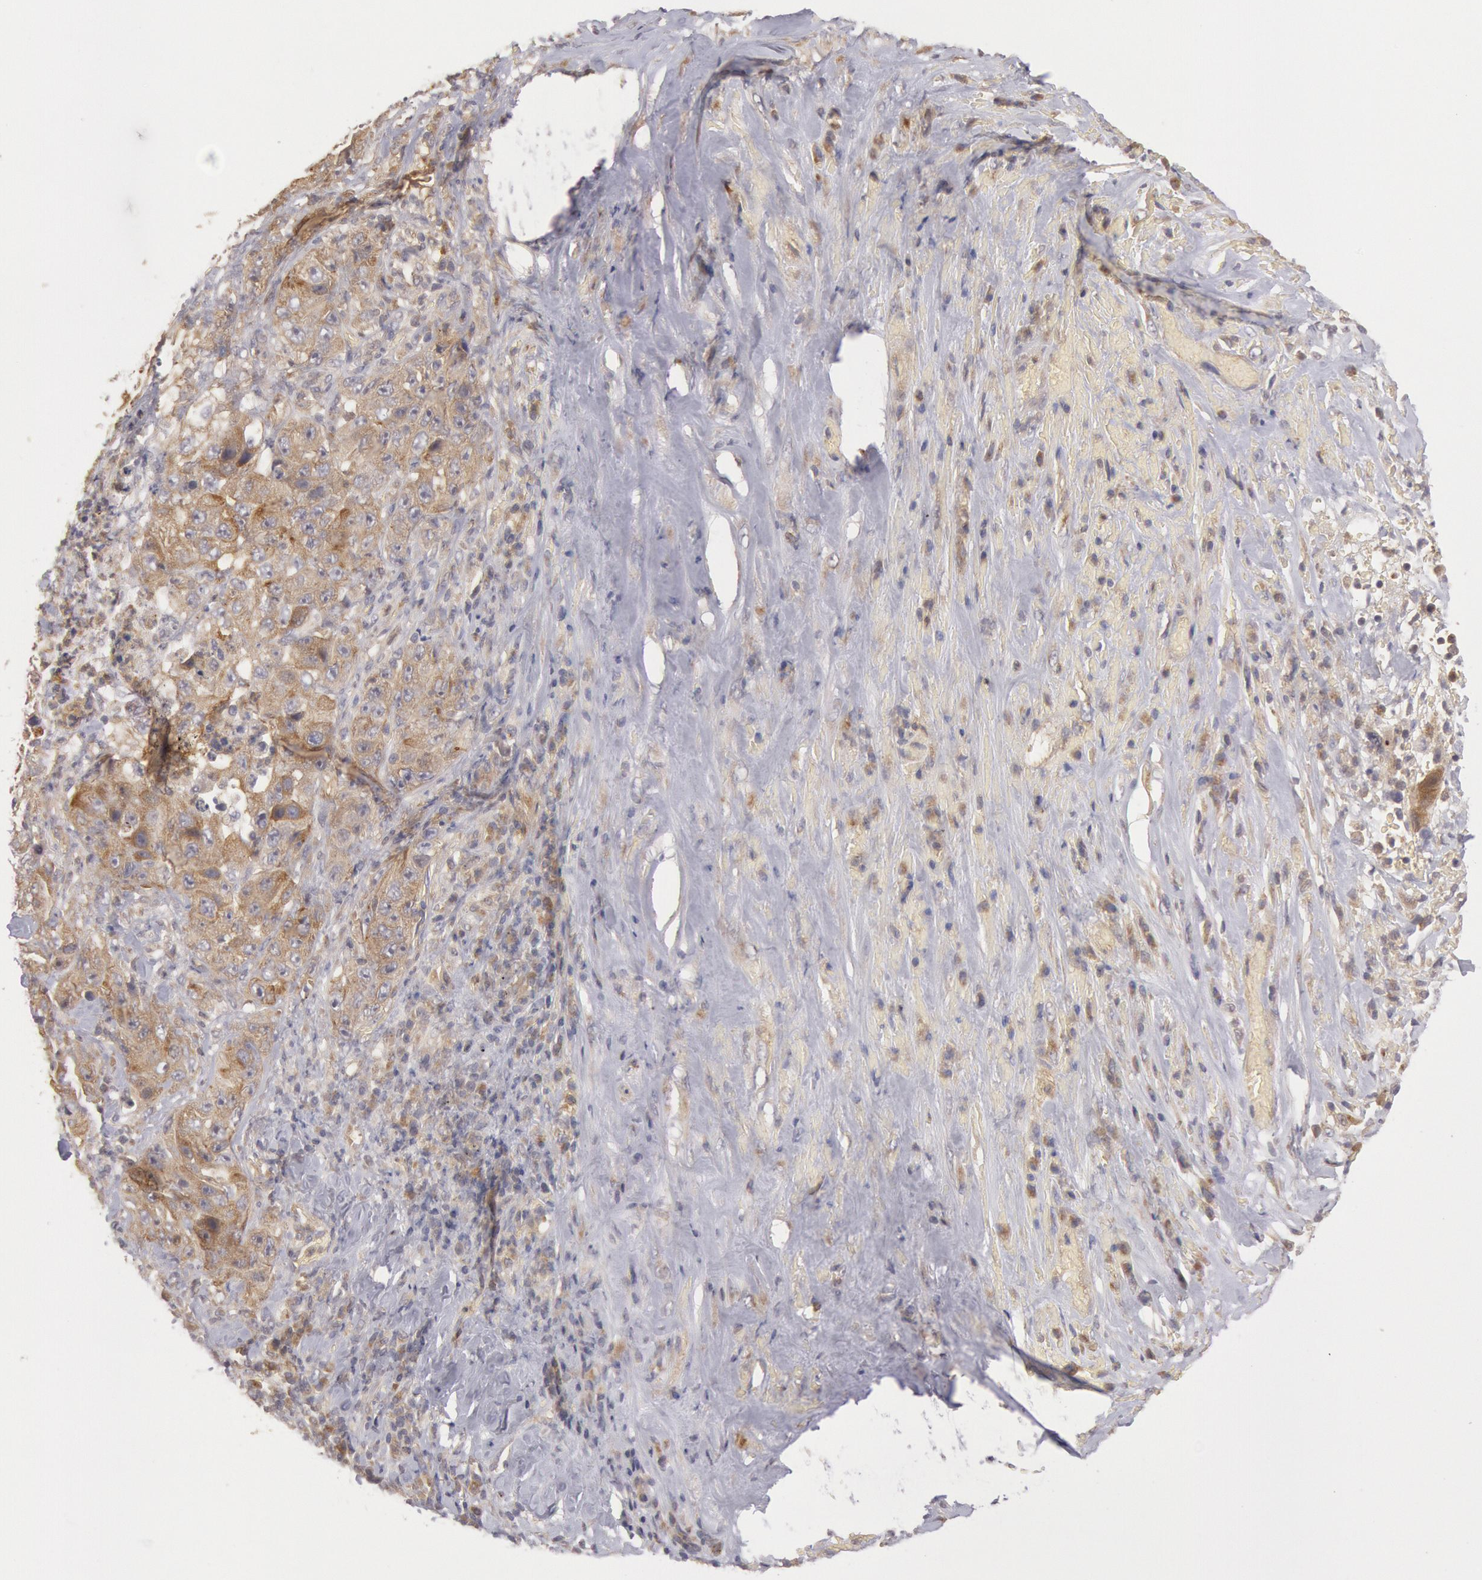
{"staining": {"intensity": "moderate", "quantity": ">75%", "location": "cytoplasmic/membranous"}, "tissue": "lung cancer", "cell_type": "Tumor cells", "image_type": "cancer", "snomed": [{"axis": "morphology", "description": "Squamous cell carcinoma, NOS"}, {"axis": "topography", "description": "Lung"}], "caption": "Immunohistochemistry (IHC) image of neoplastic tissue: lung cancer stained using immunohistochemistry displays medium levels of moderate protein expression localized specifically in the cytoplasmic/membranous of tumor cells, appearing as a cytoplasmic/membranous brown color.", "gene": "PLA2G6", "patient": {"sex": "male", "age": 64}}